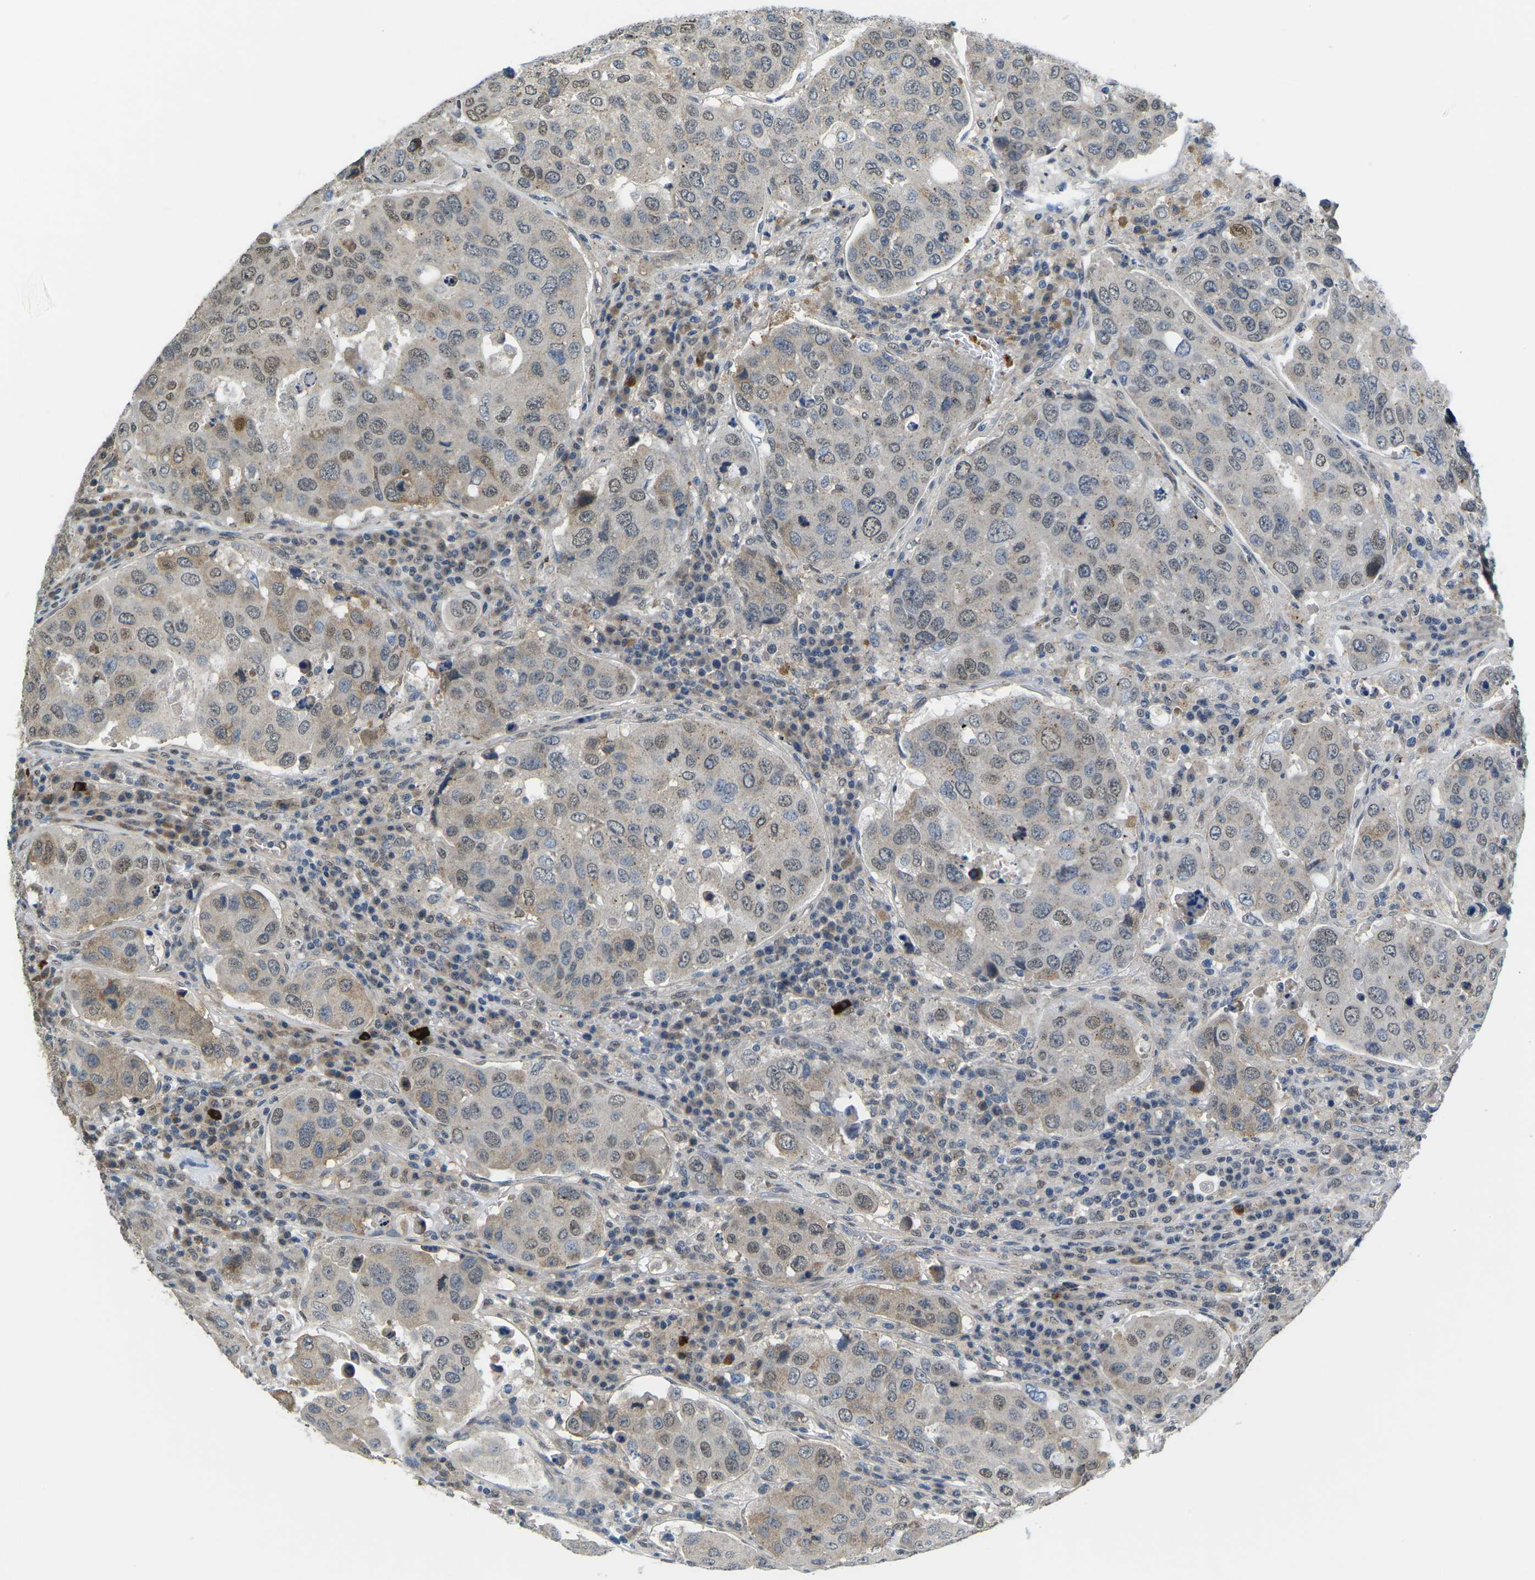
{"staining": {"intensity": "weak", "quantity": "25%-75%", "location": "cytoplasmic/membranous,nuclear"}, "tissue": "urothelial cancer", "cell_type": "Tumor cells", "image_type": "cancer", "snomed": [{"axis": "morphology", "description": "Urothelial carcinoma, High grade"}, {"axis": "topography", "description": "Lymph node"}, {"axis": "topography", "description": "Urinary bladder"}], "caption": "Tumor cells show low levels of weak cytoplasmic/membranous and nuclear staining in approximately 25%-75% of cells in urothelial cancer. Nuclei are stained in blue.", "gene": "ERBB4", "patient": {"sex": "male", "age": 51}}